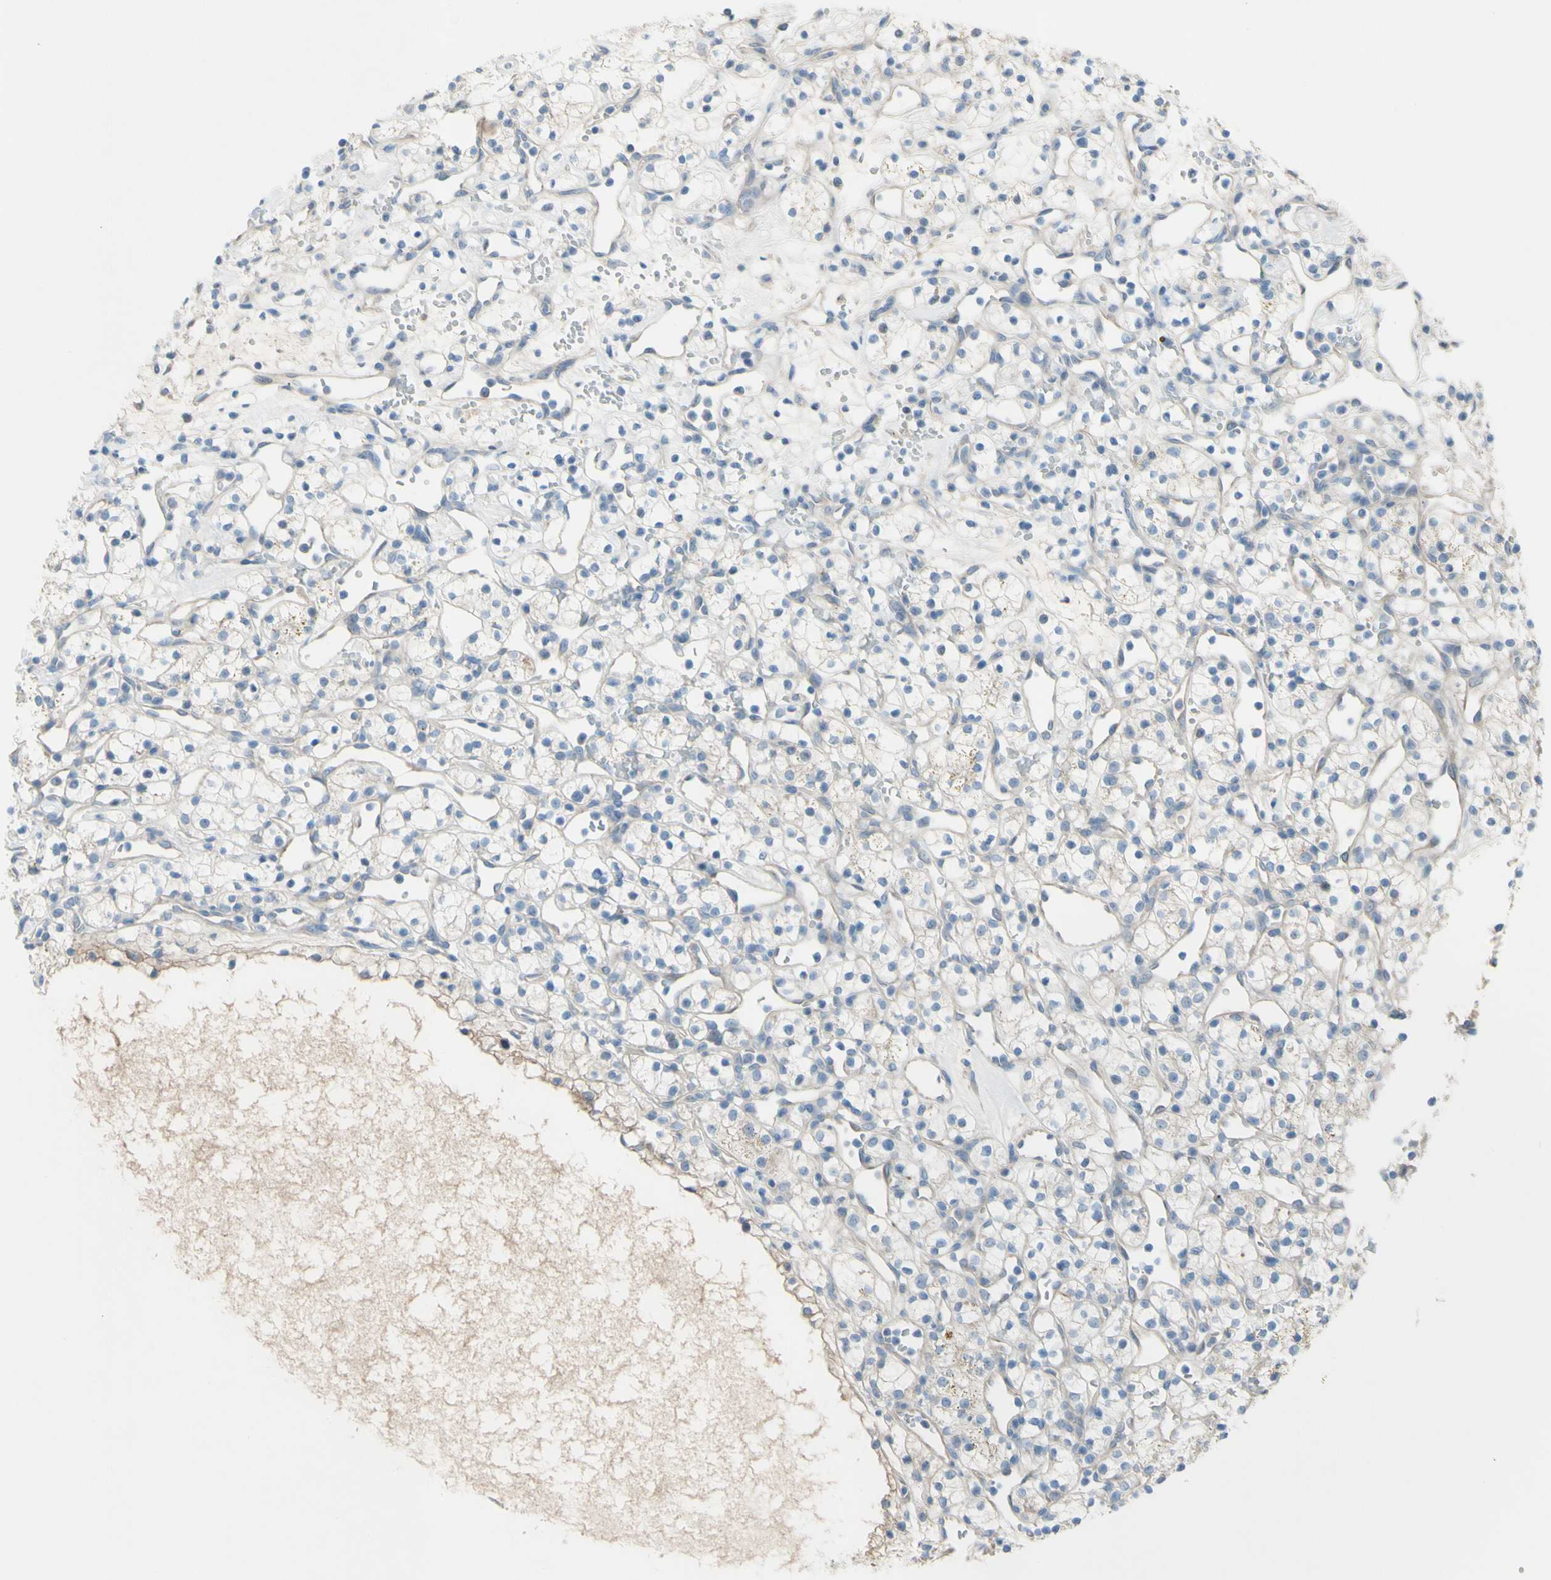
{"staining": {"intensity": "negative", "quantity": "none", "location": "none"}, "tissue": "renal cancer", "cell_type": "Tumor cells", "image_type": "cancer", "snomed": [{"axis": "morphology", "description": "Adenocarcinoma, NOS"}, {"axis": "topography", "description": "Kidney"}], "caption": "Immunohistochemical staining of human renal cancer exhibits no significant expression in tumor cells.", "gene": "ATRN", "patient": {"sex": "female", "age": 60}}